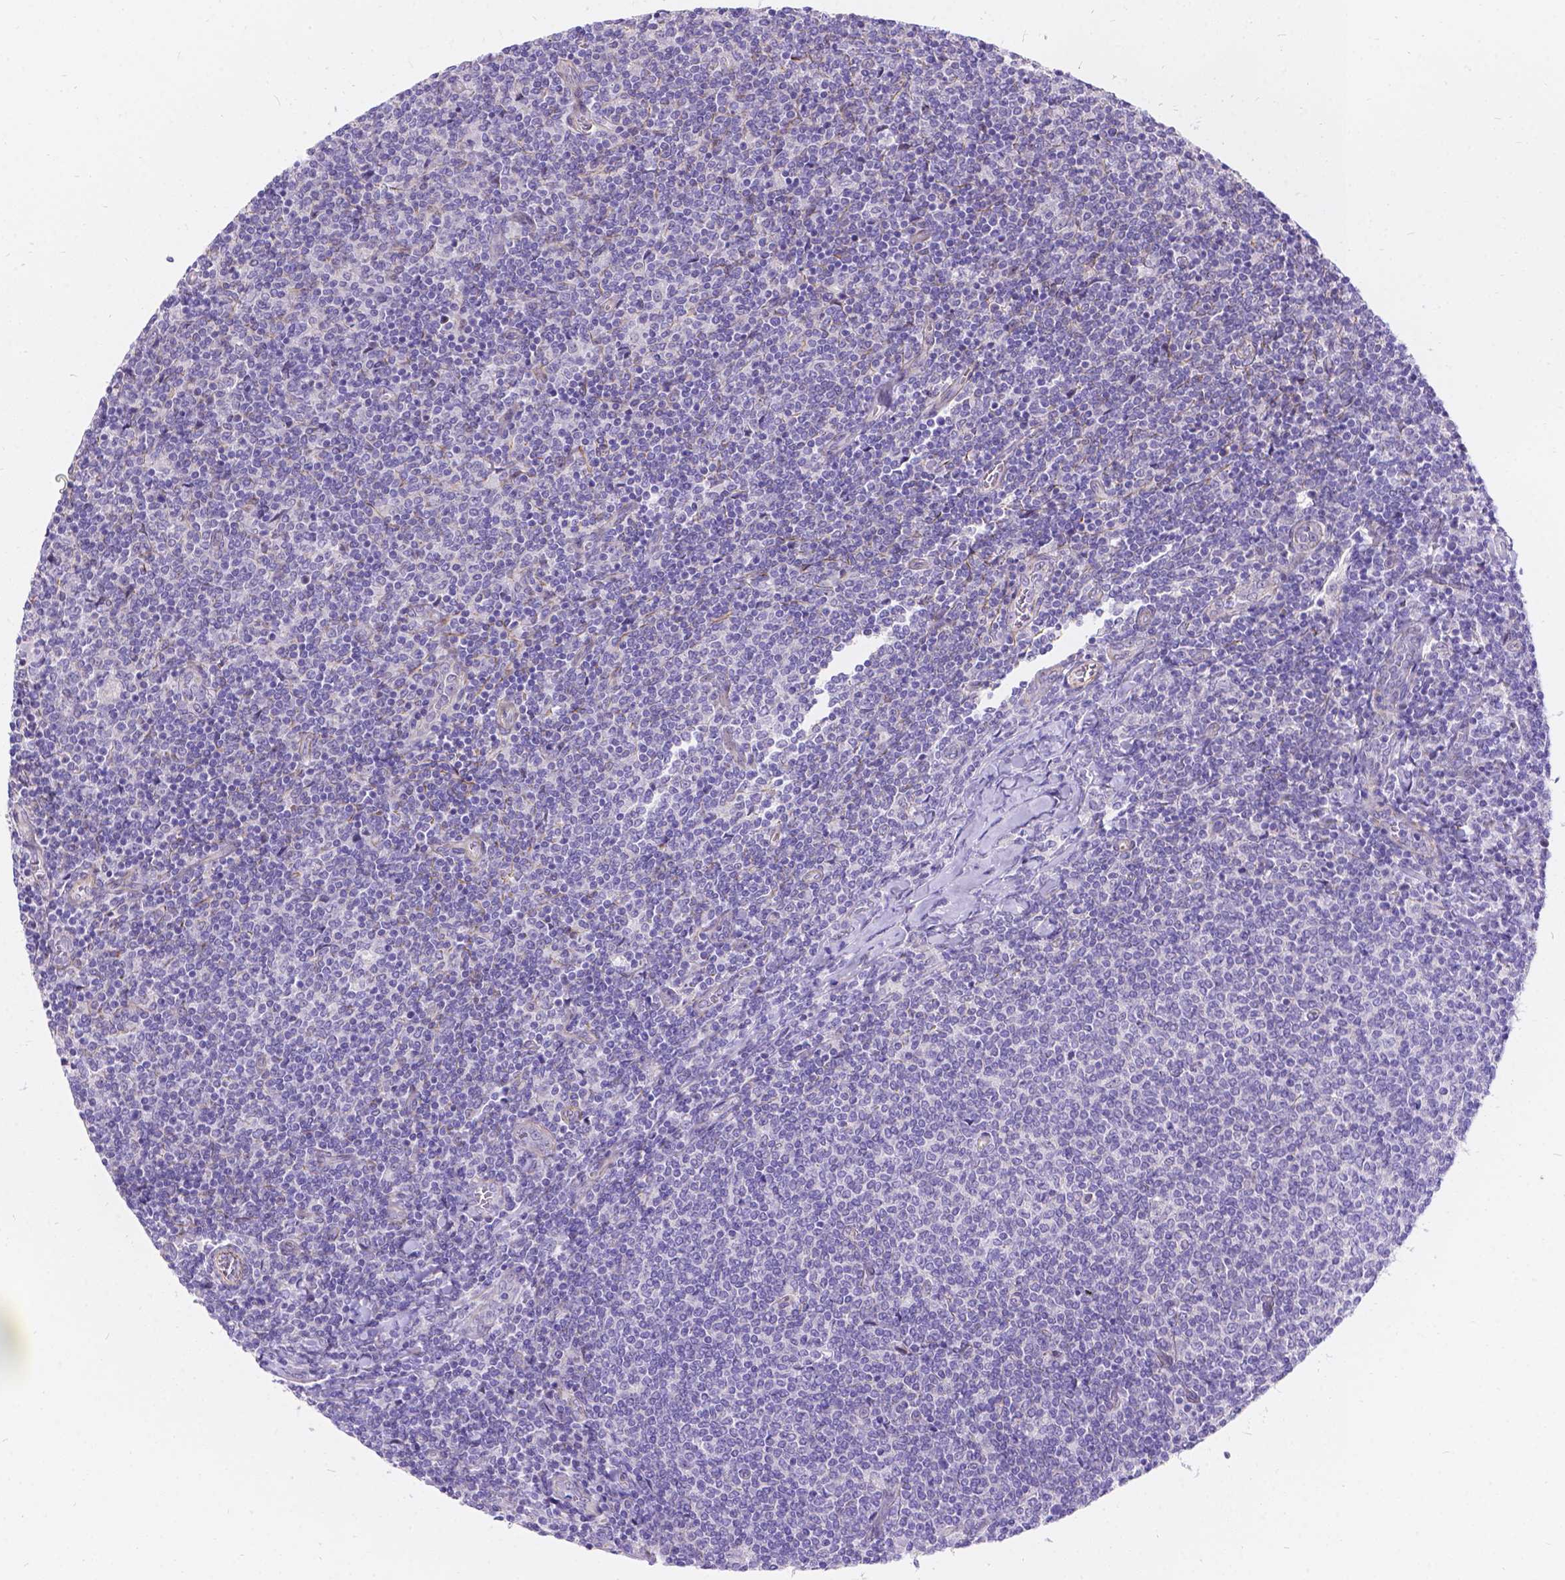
{"staining": {"intensity": "negative", "quantity": "none", "location": "none"}, "tissue": "lymphoma", "cell_type": "Tumor cells", "image_type": "cancer", "snomed": [{"axis": "morphology", "description": "Malignant lymphoma, non-Hodgkin's type, Low grade"}, {"axis": "topography", "description": "Lymph node"}], "caption": "Low-grade malignant lymphoma, non-Hodgkin's type was stained to show a protein in brown. There is no significant expression in tumor cells.", "gene": "PALS1", "patient": {"sex": "male", "age": 52}}